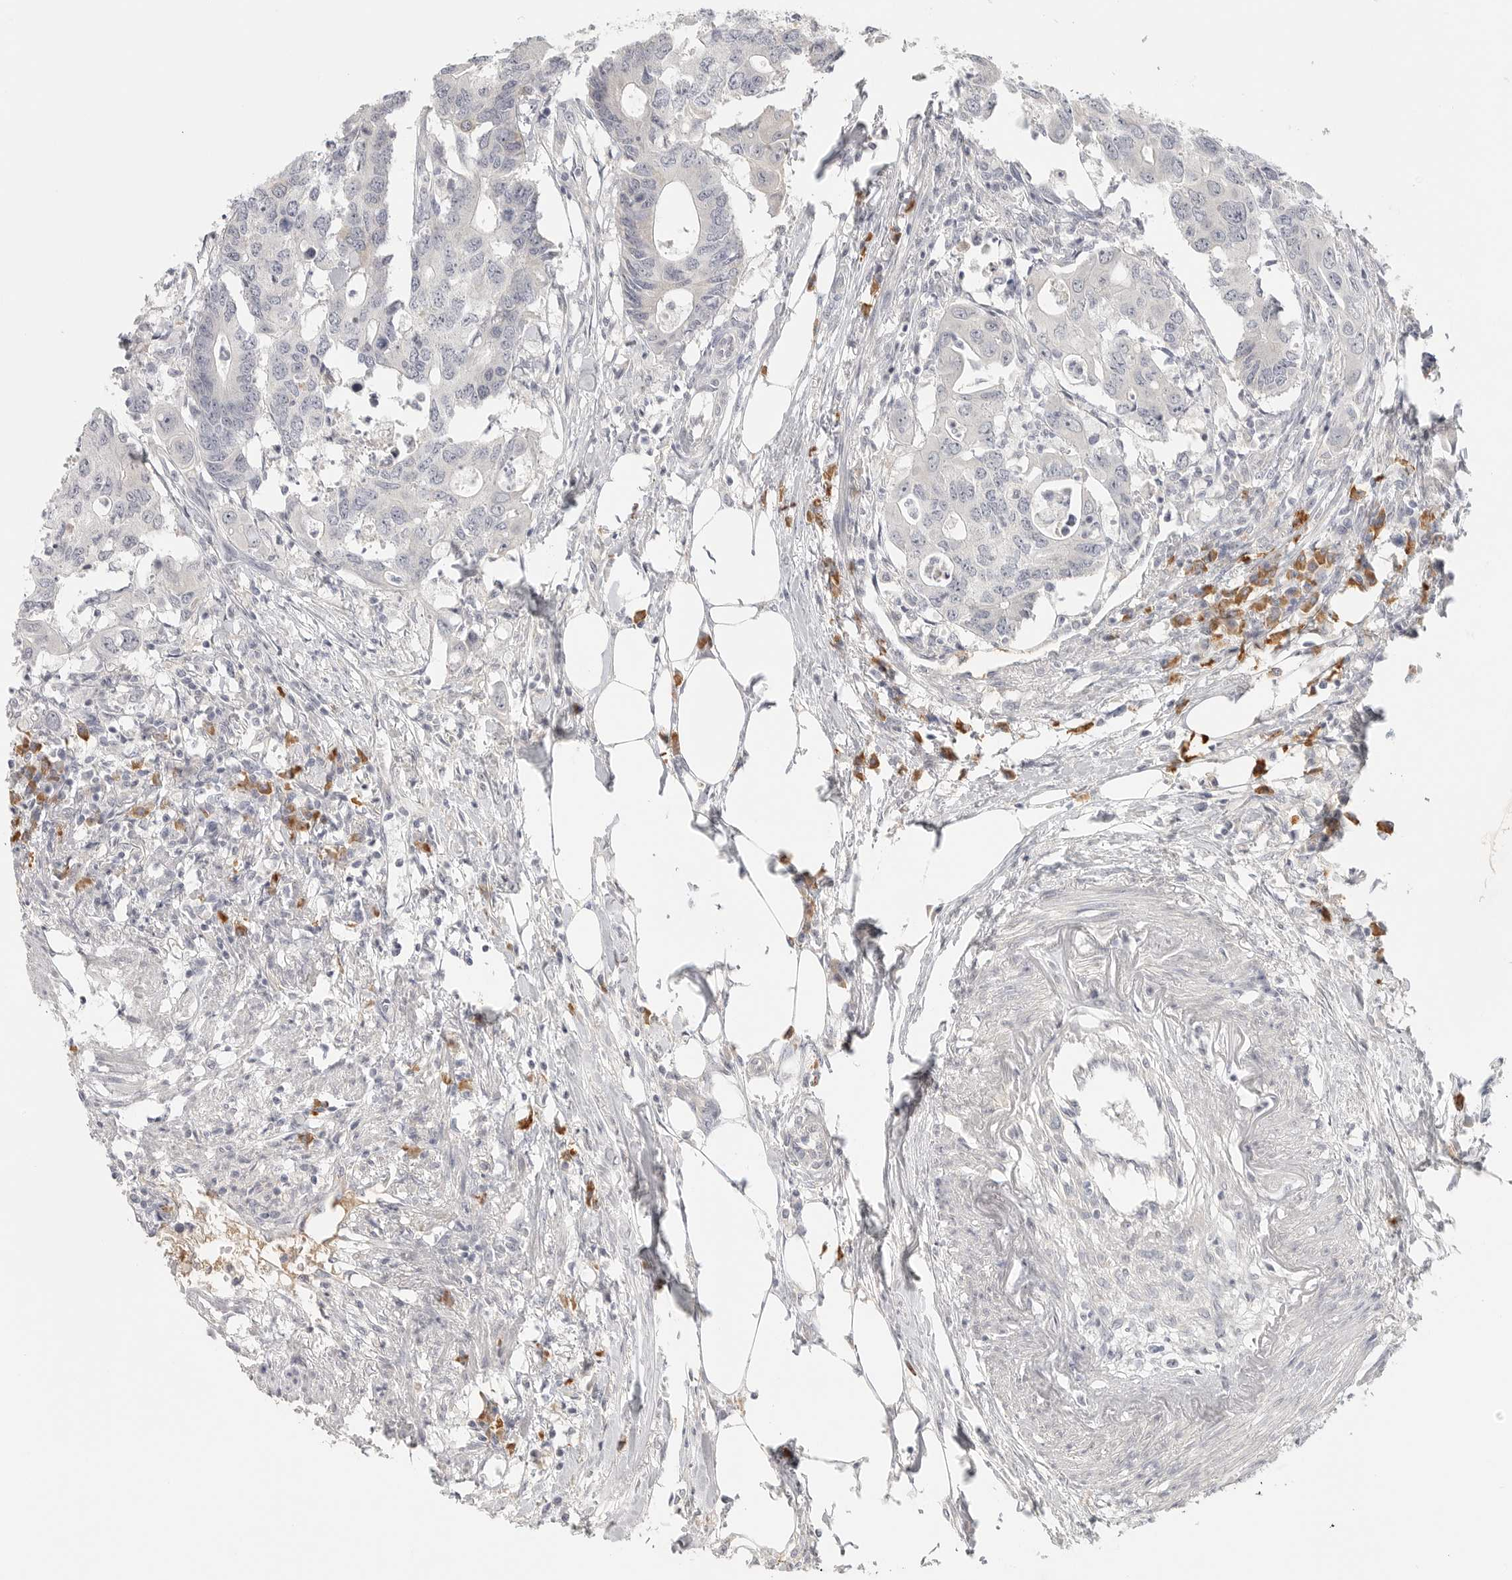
{"staining": {"intensity": "negative", "quantity": "none", "location": "none"}, "tissue": "colorectal cancer", "cell_type": "Tumor cells", "image_type": "cancer", "snomed": [{"axis": "morphology", "description": "Adenocarcinoma, NOS"}, {"axis": "topography", "description": "Colon"}], "caption": "A micrograph of human adenocarcinoma (colorectal) is negative for staining in tumor cells. (DAB immunohistochemistry, high magnification).", "gene": "SLC25A36", "patient": {"sex": "male", "age": 71}}